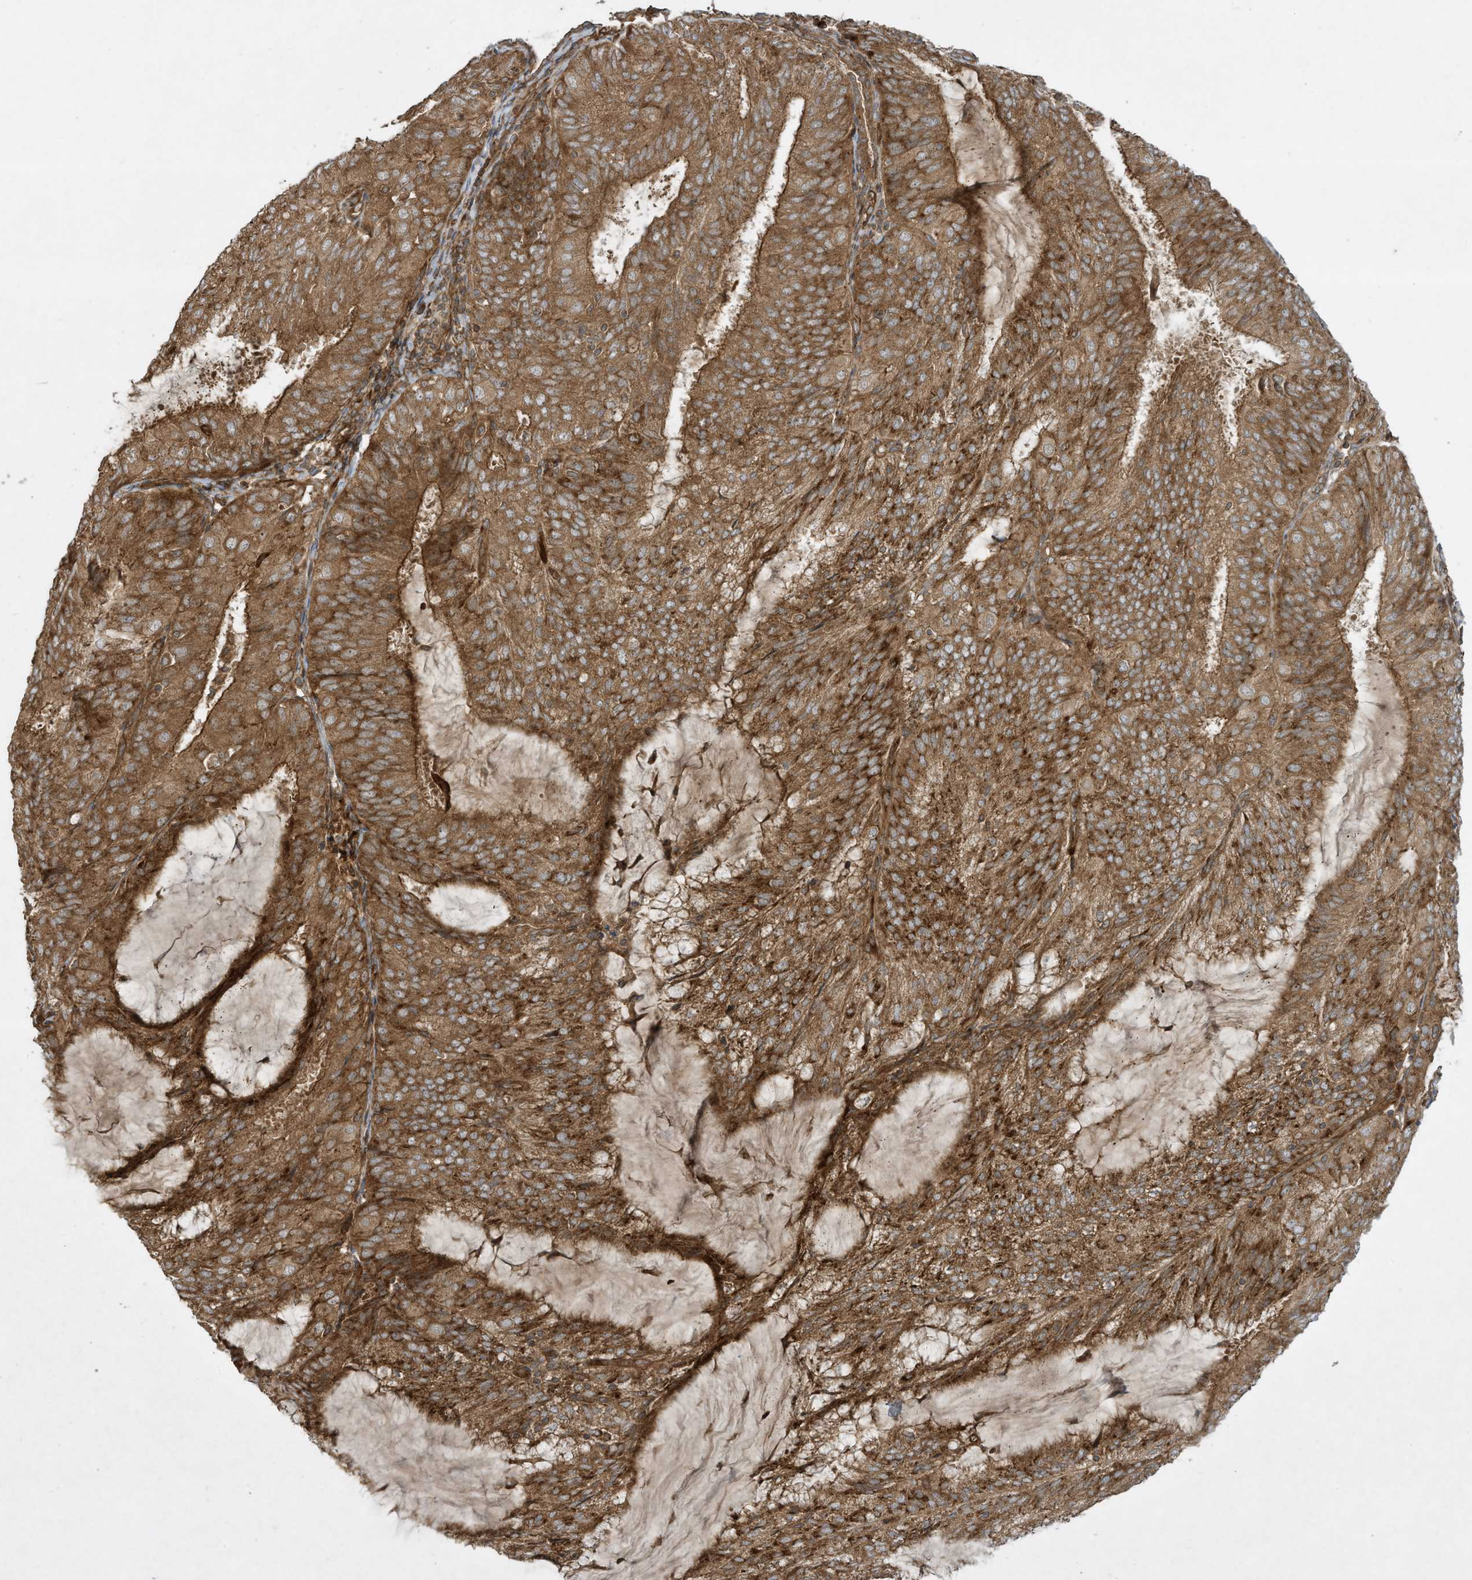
{"staining": {"intensity": "strong", "quantity": ">75%", "location": "cytoplasmic/membranous"}, "tissue": "endometrial cancer", "cell_type": "Tumor cells", "image_type": "cancer", "snomed": [{"axis": "morphology", "description": "Adenocarcinoma, NOS"}, {"axis": "topography", "description": "Endometrium"}], "caption": "A high amount of strong cytoplasmic/membranous positivity is appreciated in approximately >75% of tumor cells in endometrial cancer tissue.", "gene": "DDIT4", "patient": {"sex": "female", "age": 81}}